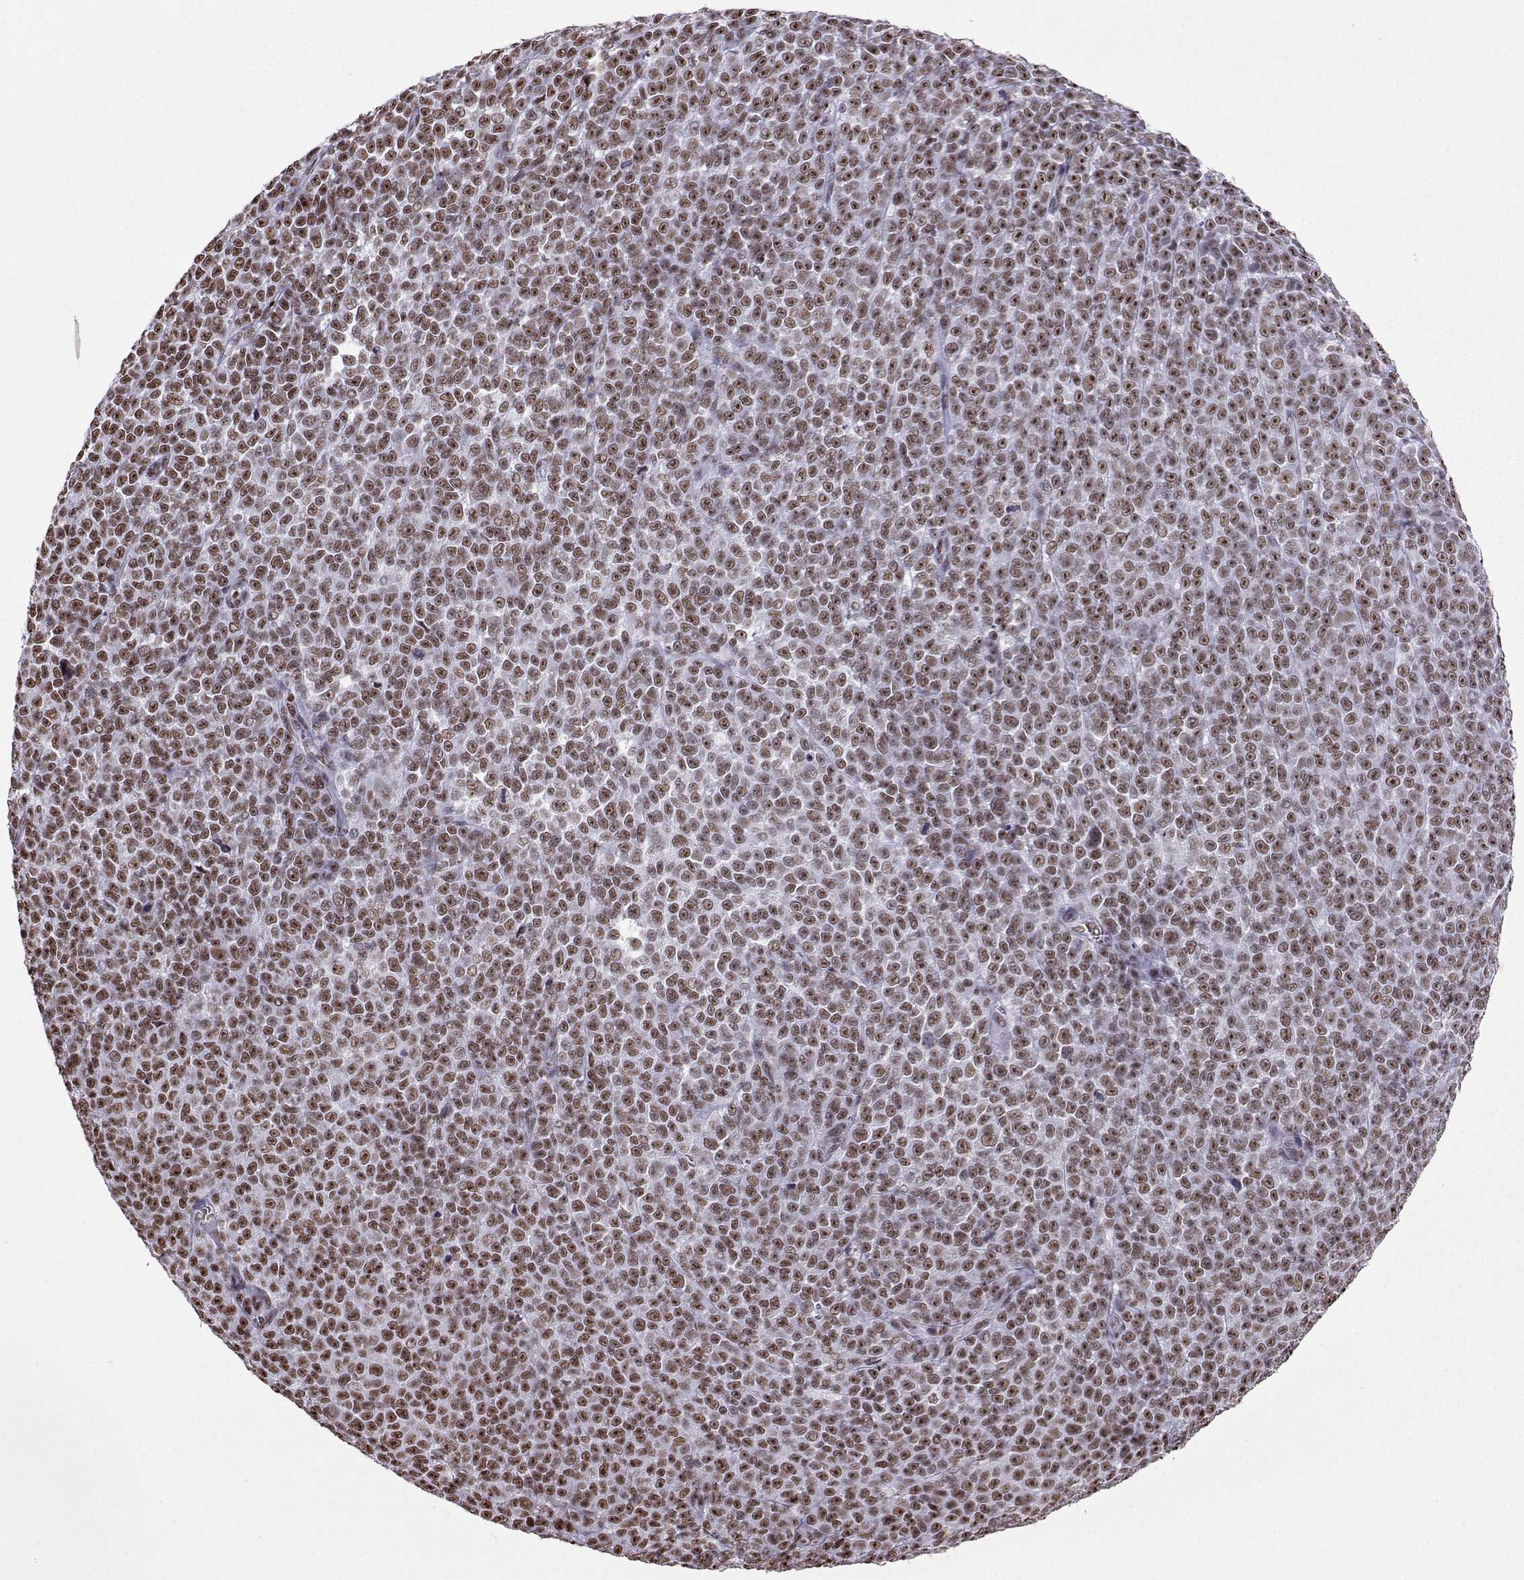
{"staining": {"intensity": "moderate", "quantity": ">75%", "location": "nuclear"}, "tissue": "melanoma", "cell_type": "Tumor cells", "image_type": "cancer", "snomed": [{"axis": "morphology", "description": "Malignant melanoma, NOS"}, {"axis": "topography", "description": "Skin"}], "caption": "A micrograph of malignant melanoma stained for a protein reveals moderate nuclear brown staining in tumor cells. (DAB = brown stain, brightfield microscopy at high magnification).", "gene": "CCNK", "patient": {"sex": "female", "age": 95}}